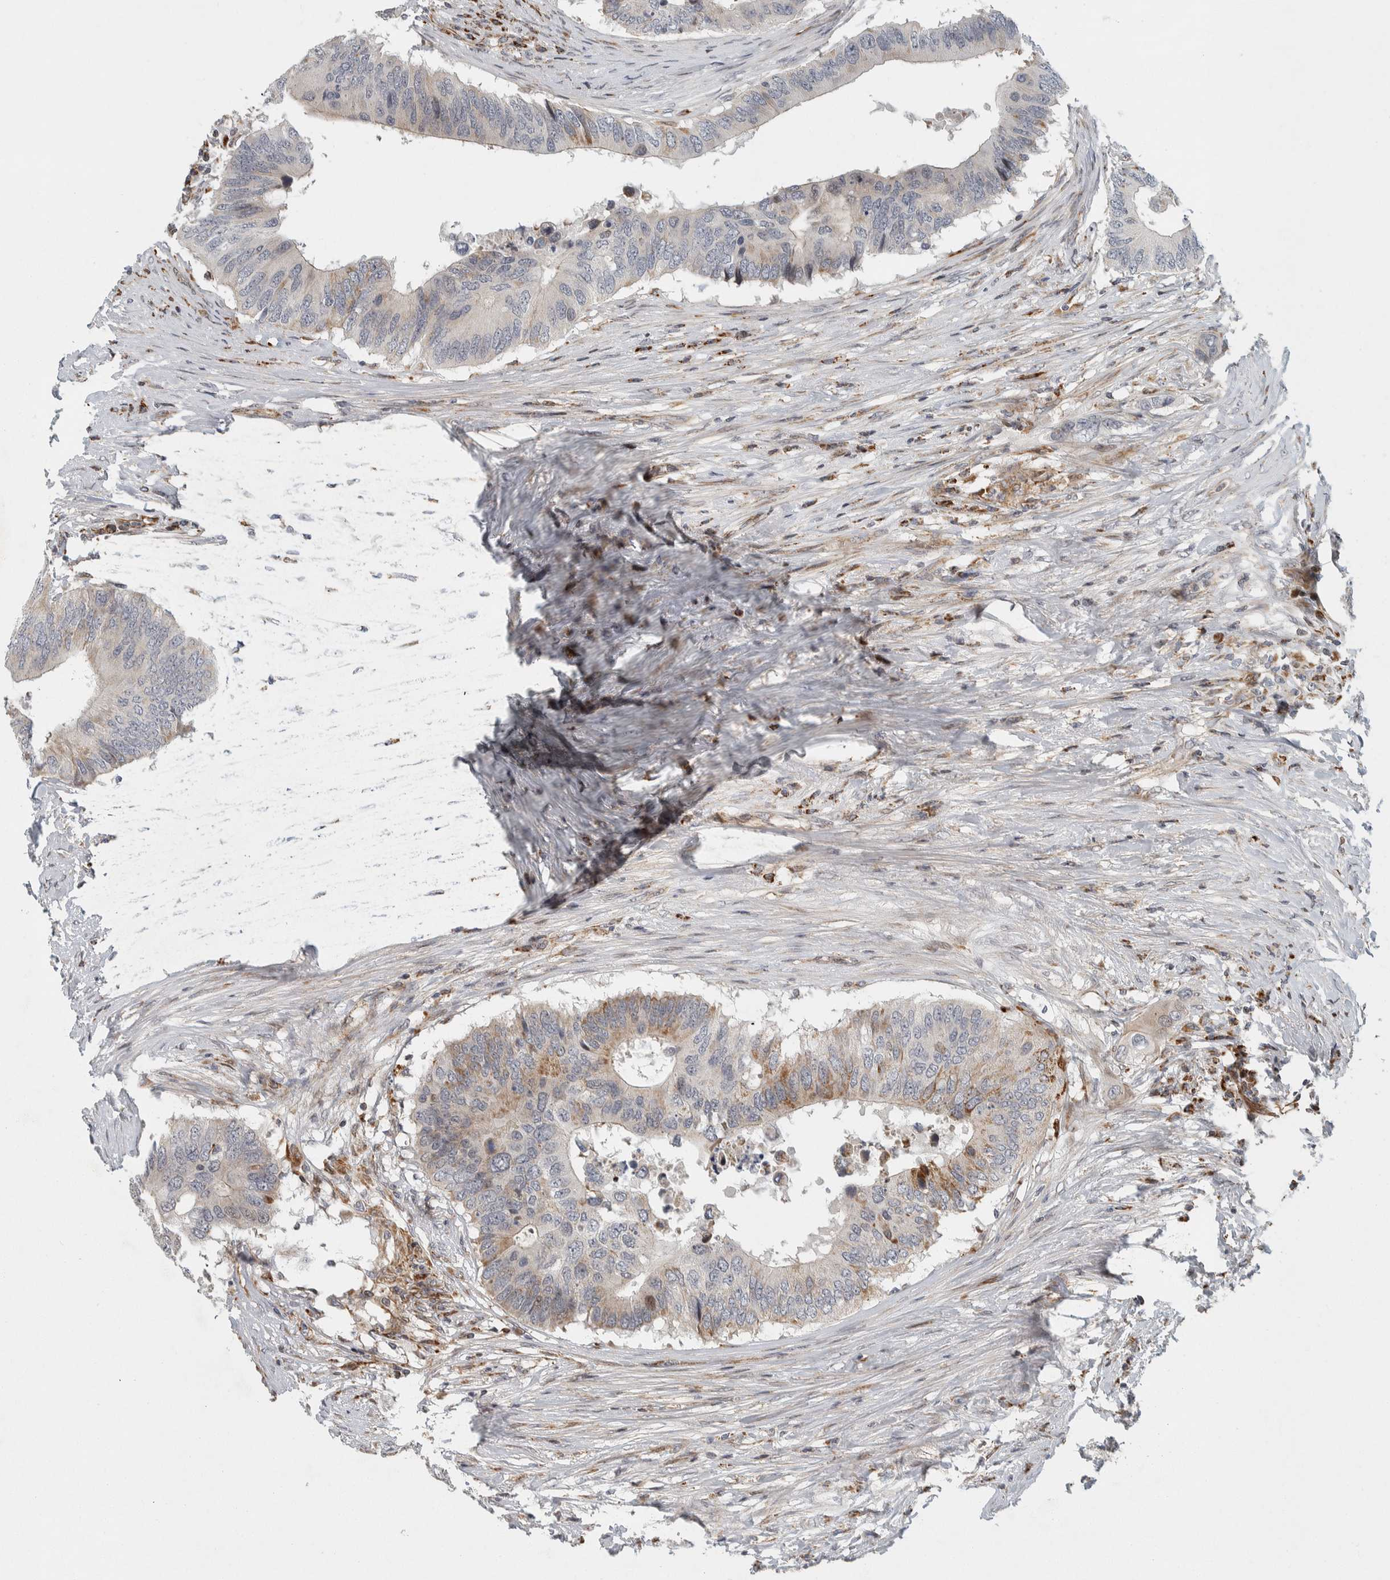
{"staining": {"intensity": "moderate", "quantity": "<25%", "location": "cytoplasmic/membranous"}, "tissue": "colorectal cancer", "cell_type": "Tumor cells", "image_type": "cancer", "snomed": [{"axis": "morphology", "description": "Adenocarcinoma, NOS"}, {"axis": "topography", "description": "Colon"}], "caption": "Human colorectal cancer stained with a brown dye reveals moderate cytoplasmic/membranous positive staining in about <25% of tumor cells.", "gene": "AFP", "patient": {"sex": "male", "age": 71}}